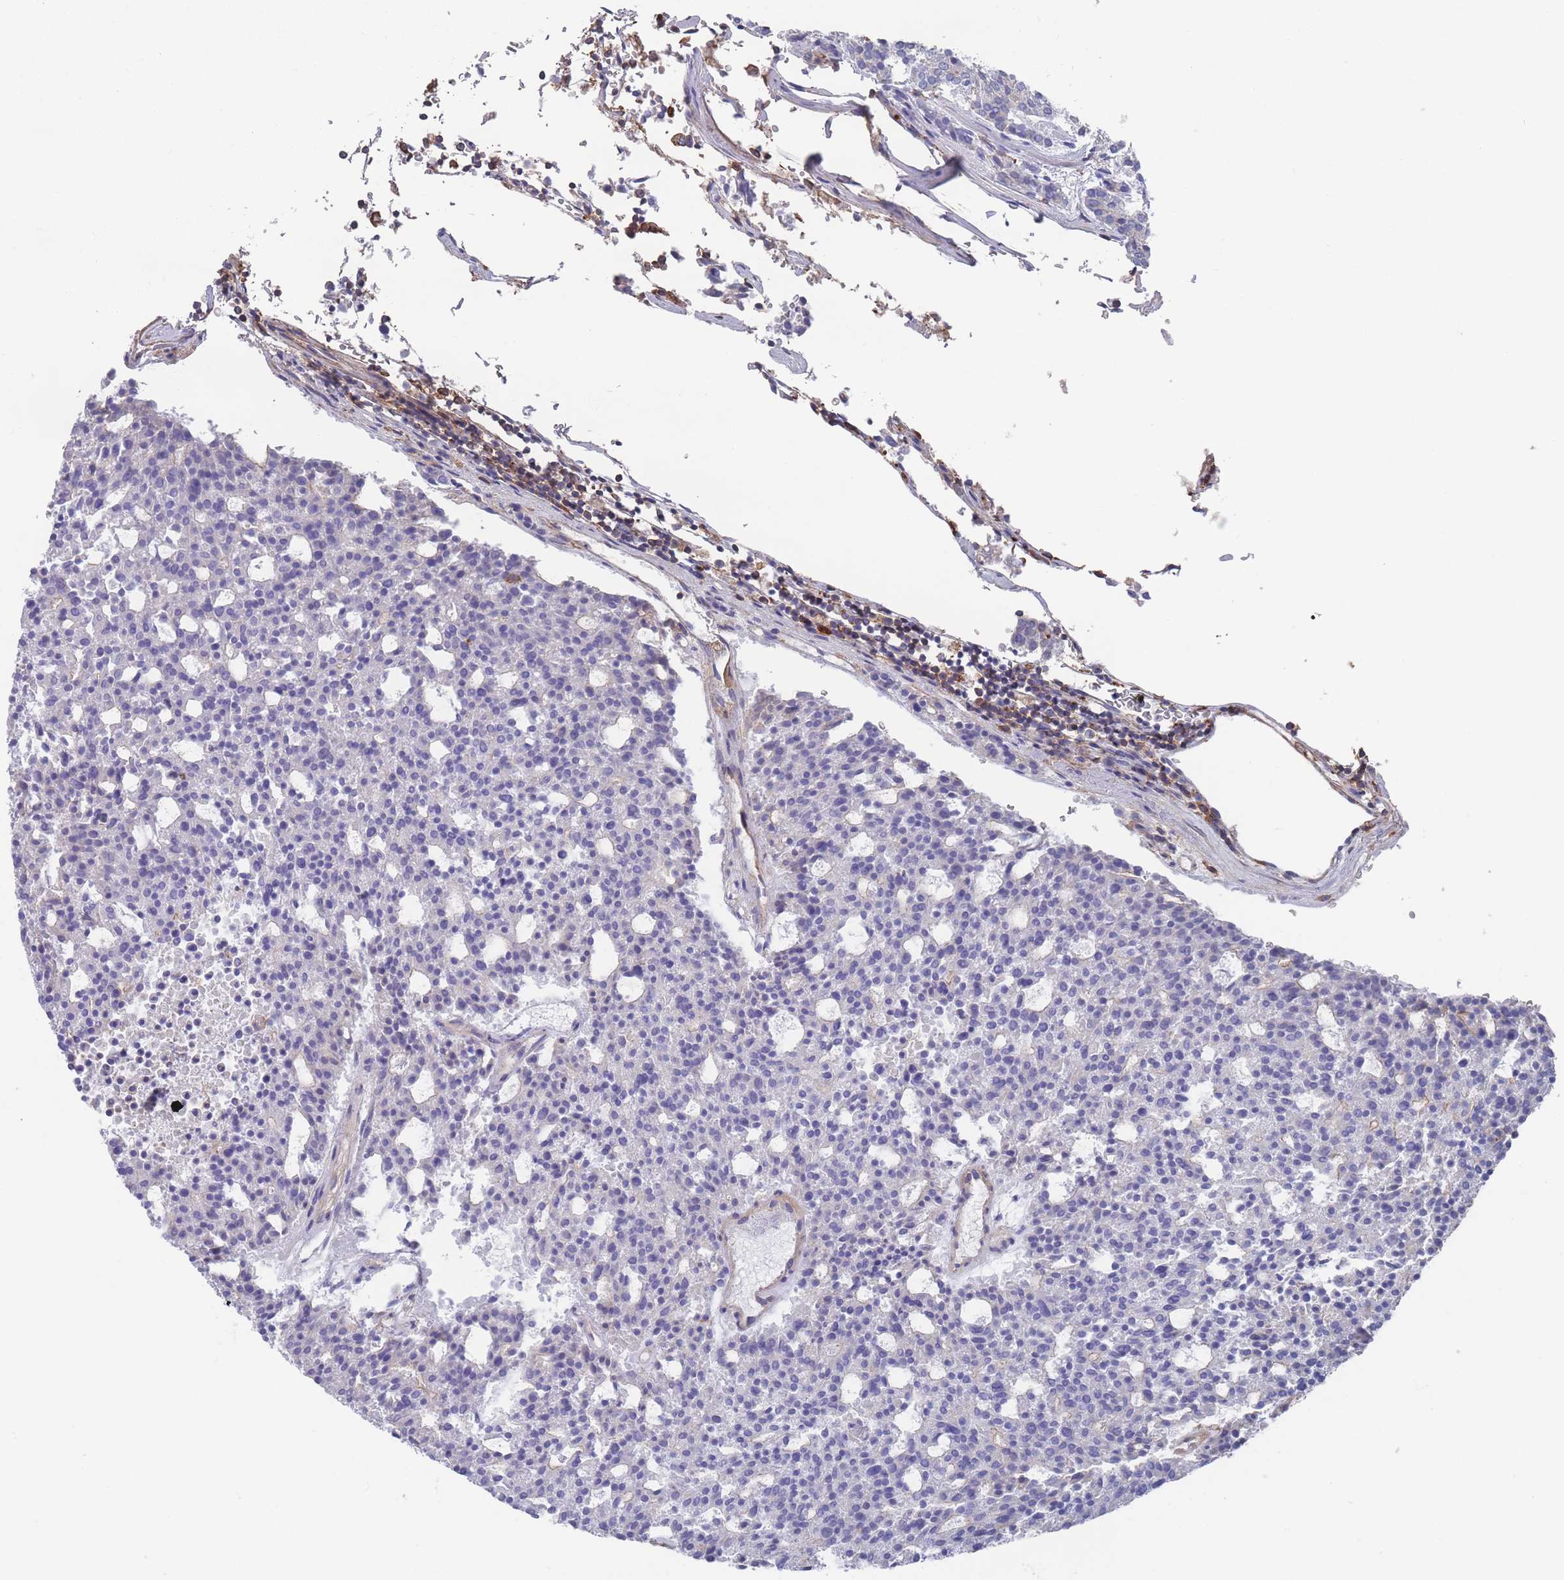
{"staining": {"intensity": "negative", "quantity": "none", "location": "none"}, "tissue": "carcinoid", "cell_type": "Tumor cells", "image_type": "cancer", "snomed": [{"axis": "morphology", "description": "Carcinoid, malignant, NOS"}, {"axis": "topography", "description": "Pancreas"}], "caption": "This is an IHC image of human carcinoid (malignant). There is no expression in tumor cells.", "gene": "SCCPDH", "patient": {"sex": "female", "age": 54}}